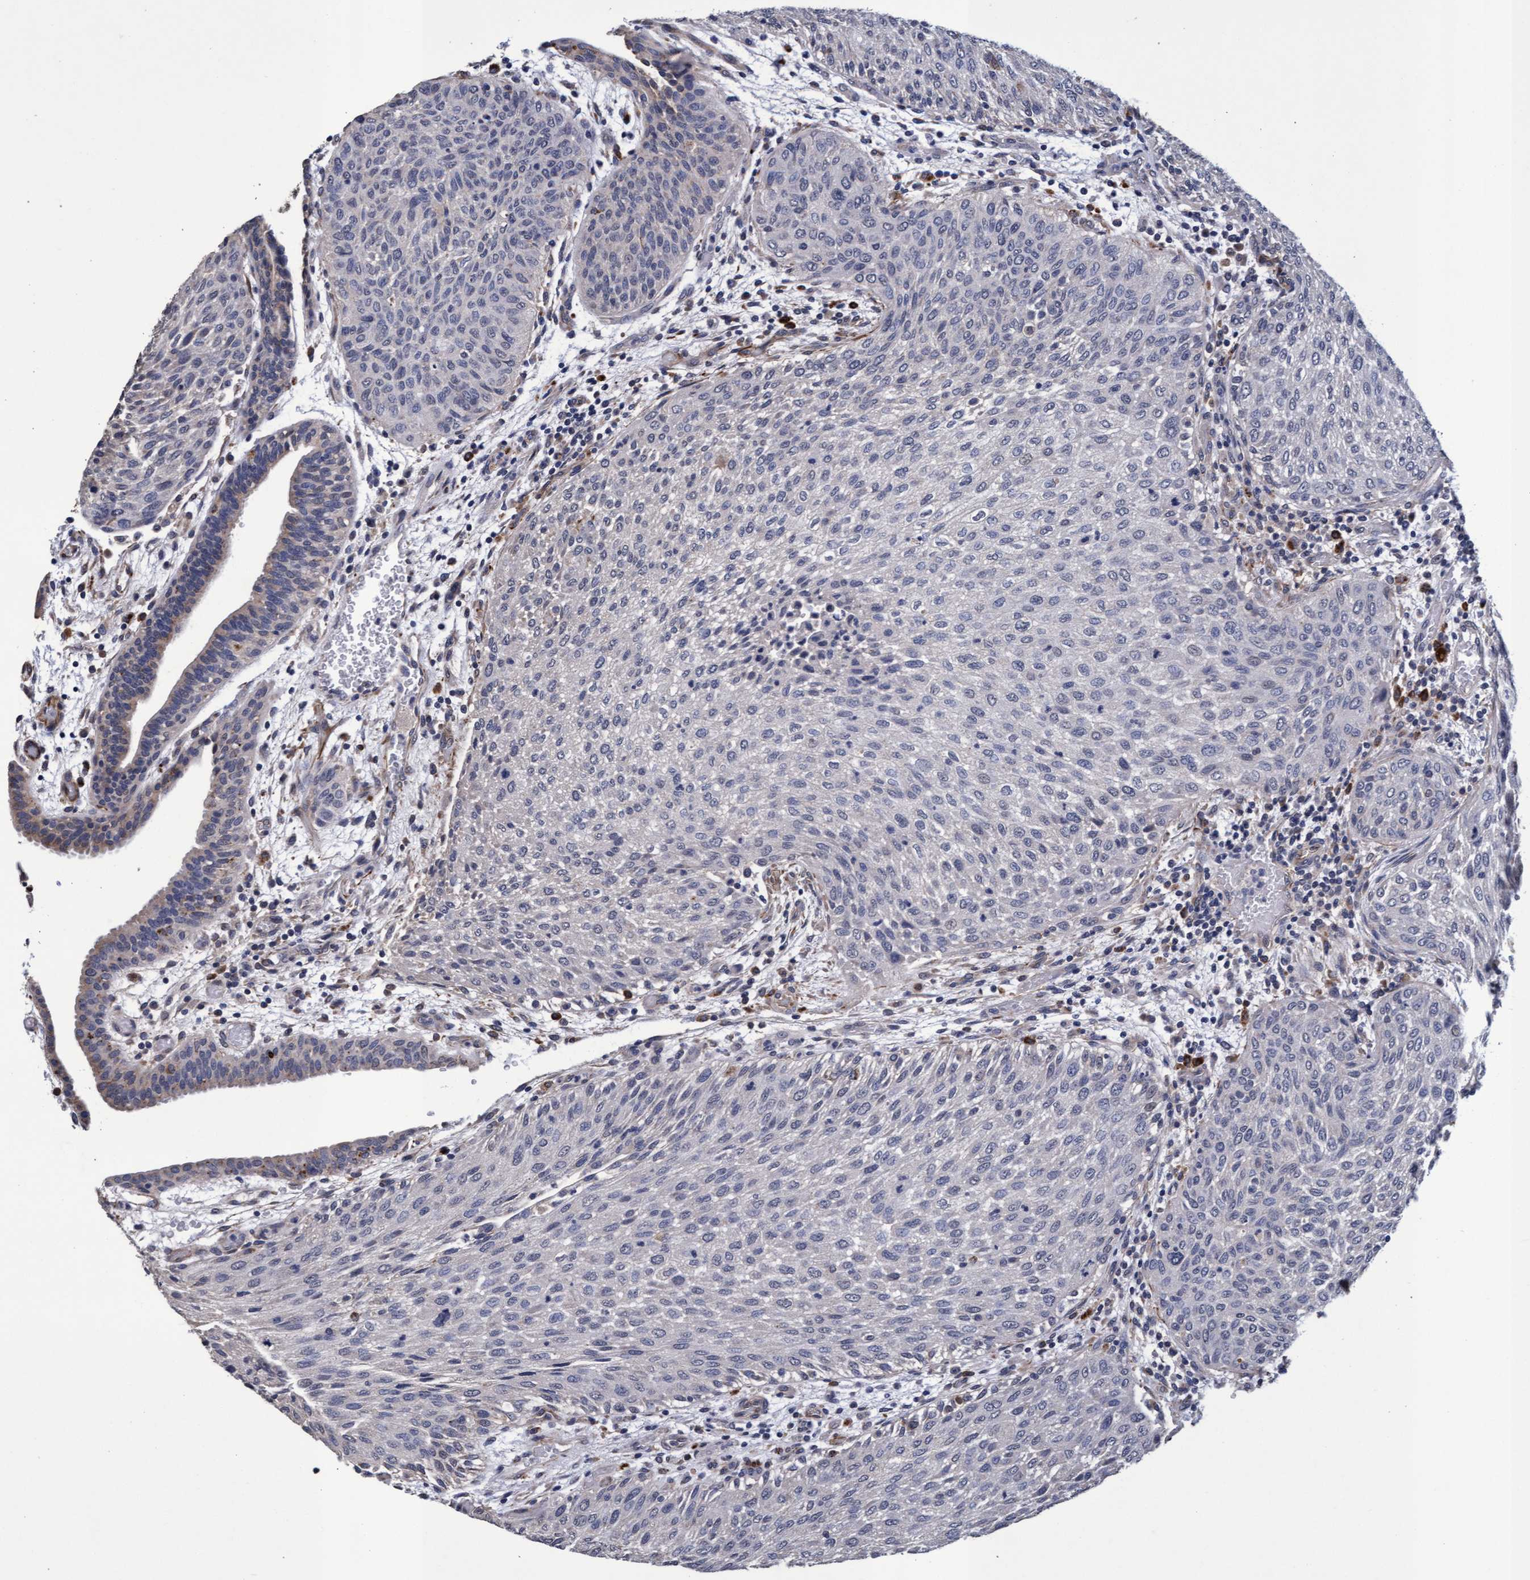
{"staining": {"intensity": "negative", "quantity": "none", "location": "none"}, "tissue": "urothelial cancer", "cell_type": "Tumor cells", "image_type": "cancer", "snomed": [{"axis": "morphology", "description": "Urothelial carcinoma, Low grade"}, {"axis": "morphology", "description": "Urothelial carcinoma, High grade"}, {"axis": "topography", "description": "Urinary bladder"}], "caption": "IHC histopathology image of human urothelial carcinoma (low-grade) stained for a protein (brown), which demonstrates no positivity in tumor cells.", "gene": "CPQ", "patient": {"sex": "male", "age": 35}}